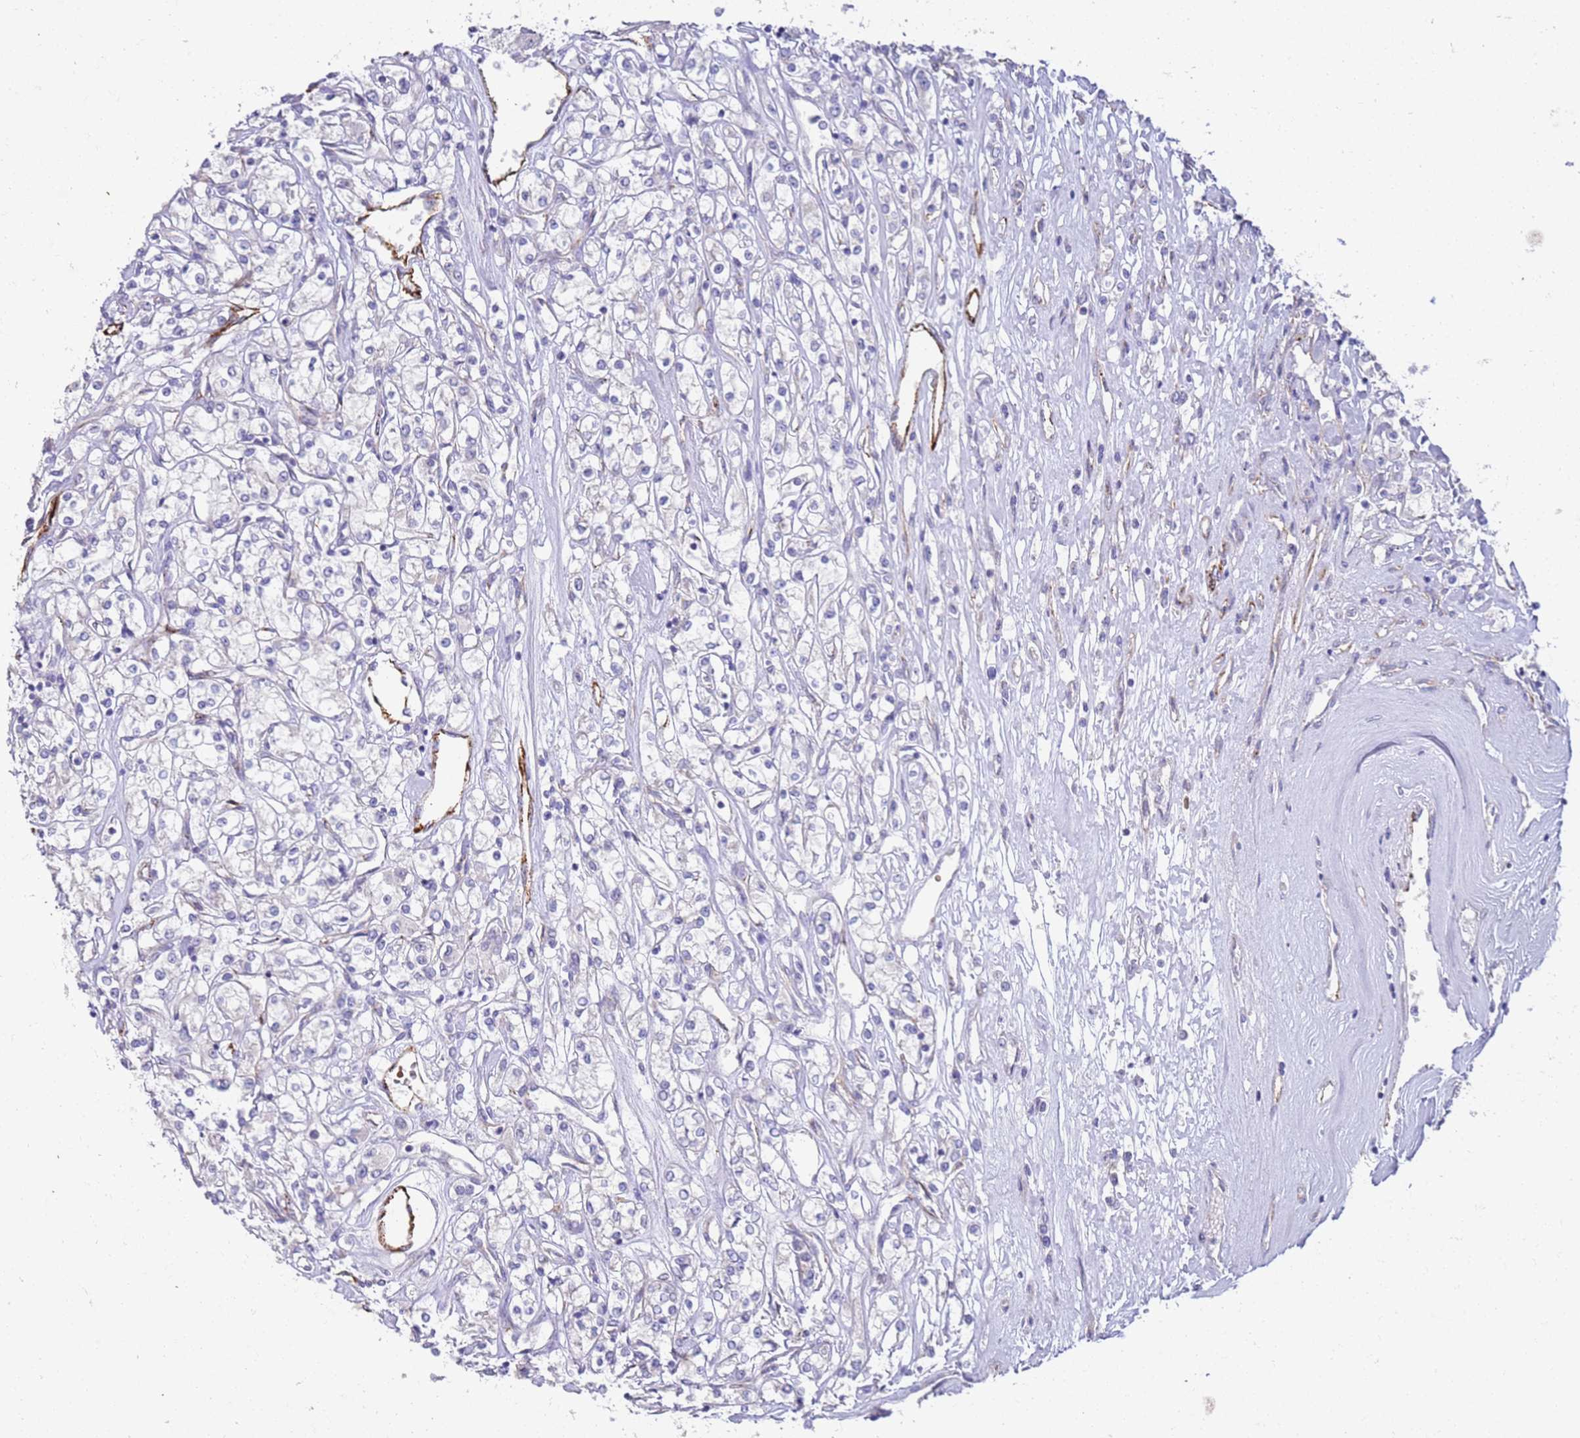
{"staining": {"intensity": "negative", "quantity": "none", "location": "none"}, "tissue": "renal cancer", "cell_type": "Tumor cells", "image_type": "cancer", "snomed": [{"axis": "morphology", "description": "Adenocarcinoma, NOS"}, {"axis": "topography", "description": "Kidney"}], "caption": "High magnification brightfield microscopy of adenocarcinoma (renal) stained with DAB (brown) and counterstained with hematoxylin (blue): tumor cells show no significant positivity.", "gene": "NMUR2", "patient": {"sex": "female", "age": 59}}